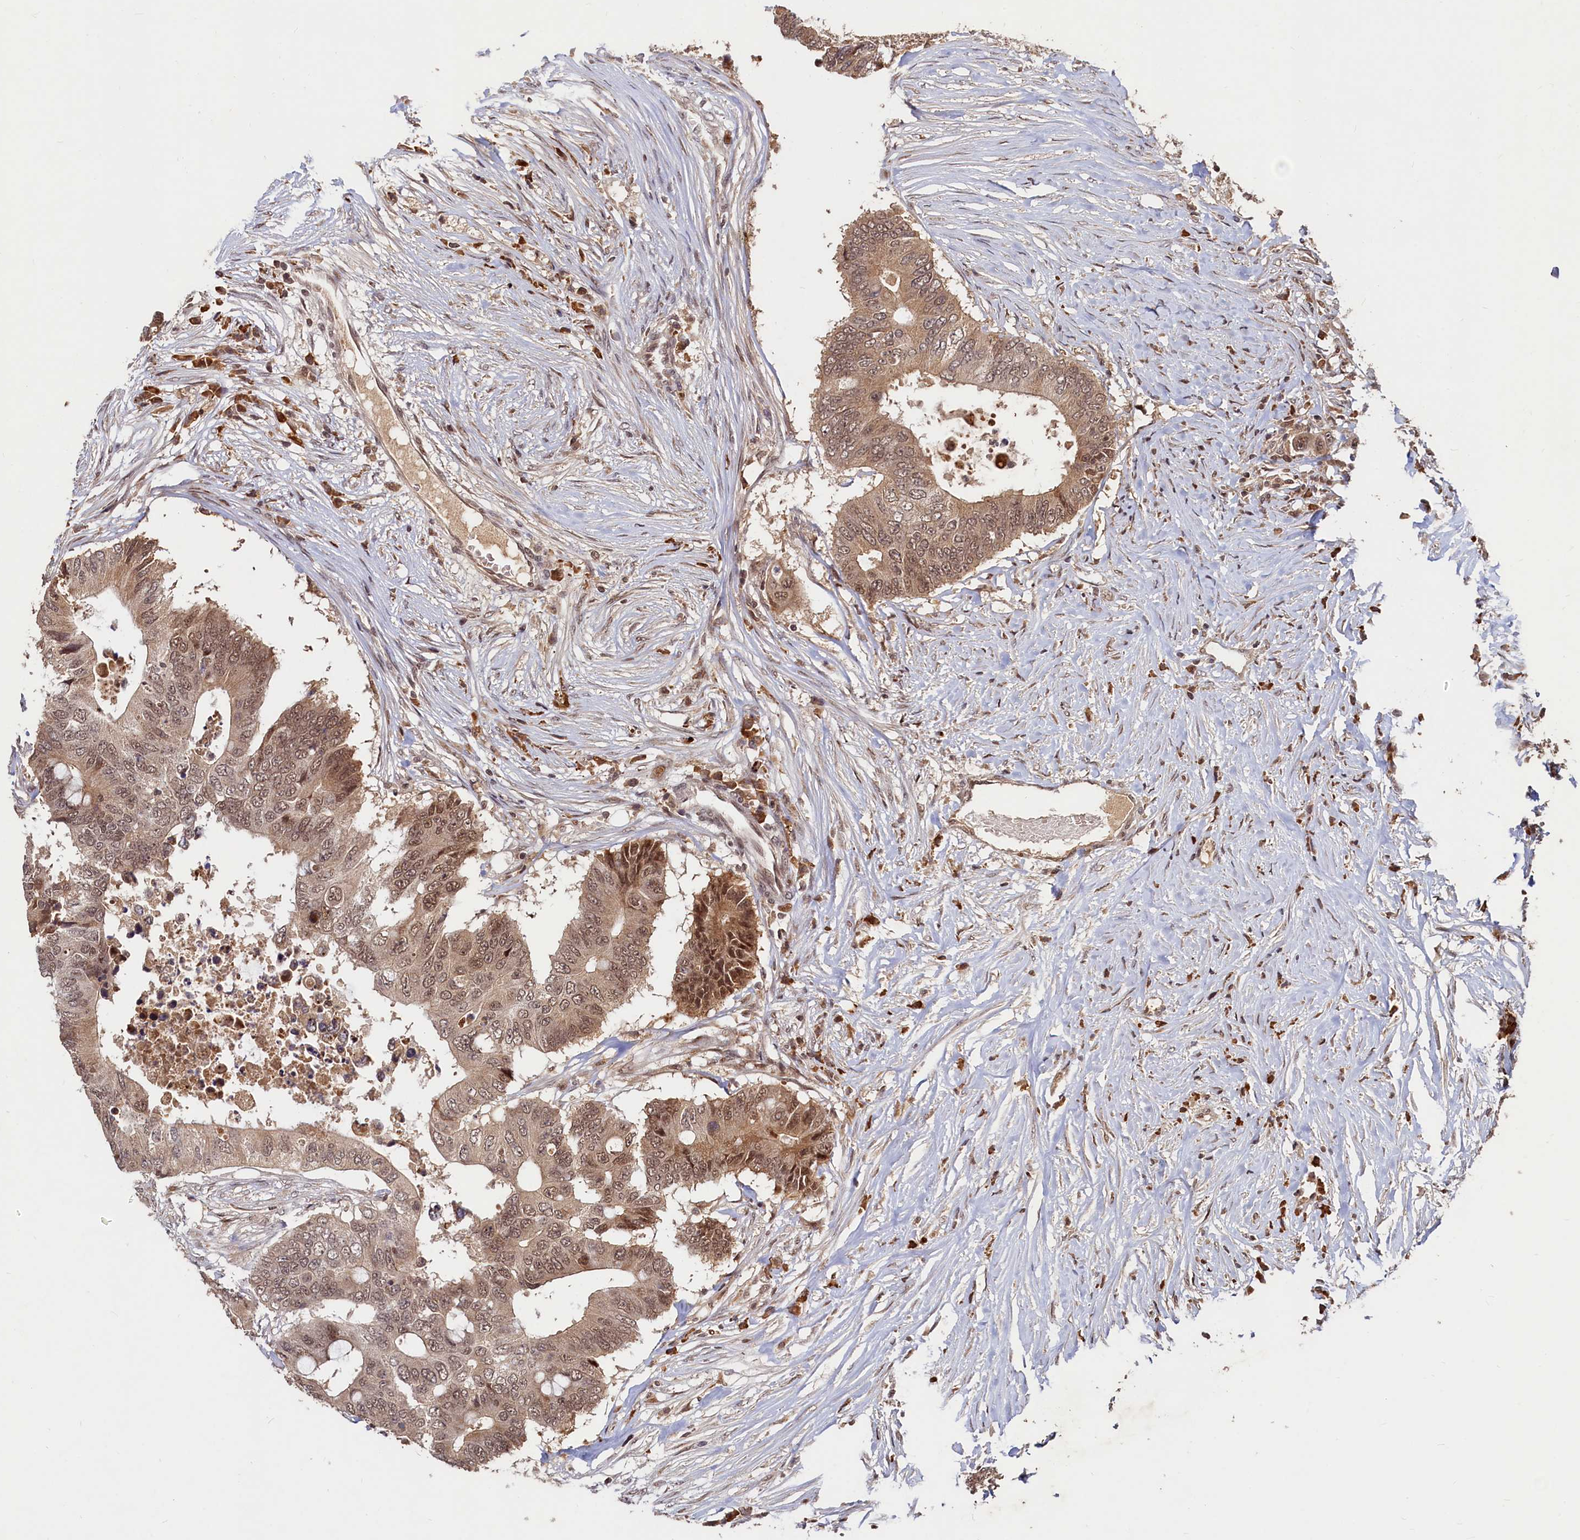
{"staining": {"intensity": "moderate", "quantity": ">75%", "location": "cytoplasmic/membranous,nuclear"}, "tissue": "colorectal cancer", "cell_type": "Tumor cells", "image_type": "cancer", "snomed": [{"axis": "morphology", "description": "Adenocarcinoma, NOS"}, {"axis": "topography", "description": "Colon"}], "caption": "Immunohistochemical staining of colorectal adenocarcinoma shows moderate cytoplasmic/membranous and nuclear protein positivity in about >75% of tumor cells.", "gene": "TRAPPC4", "patient": {"sex": "male", "age": 71}}